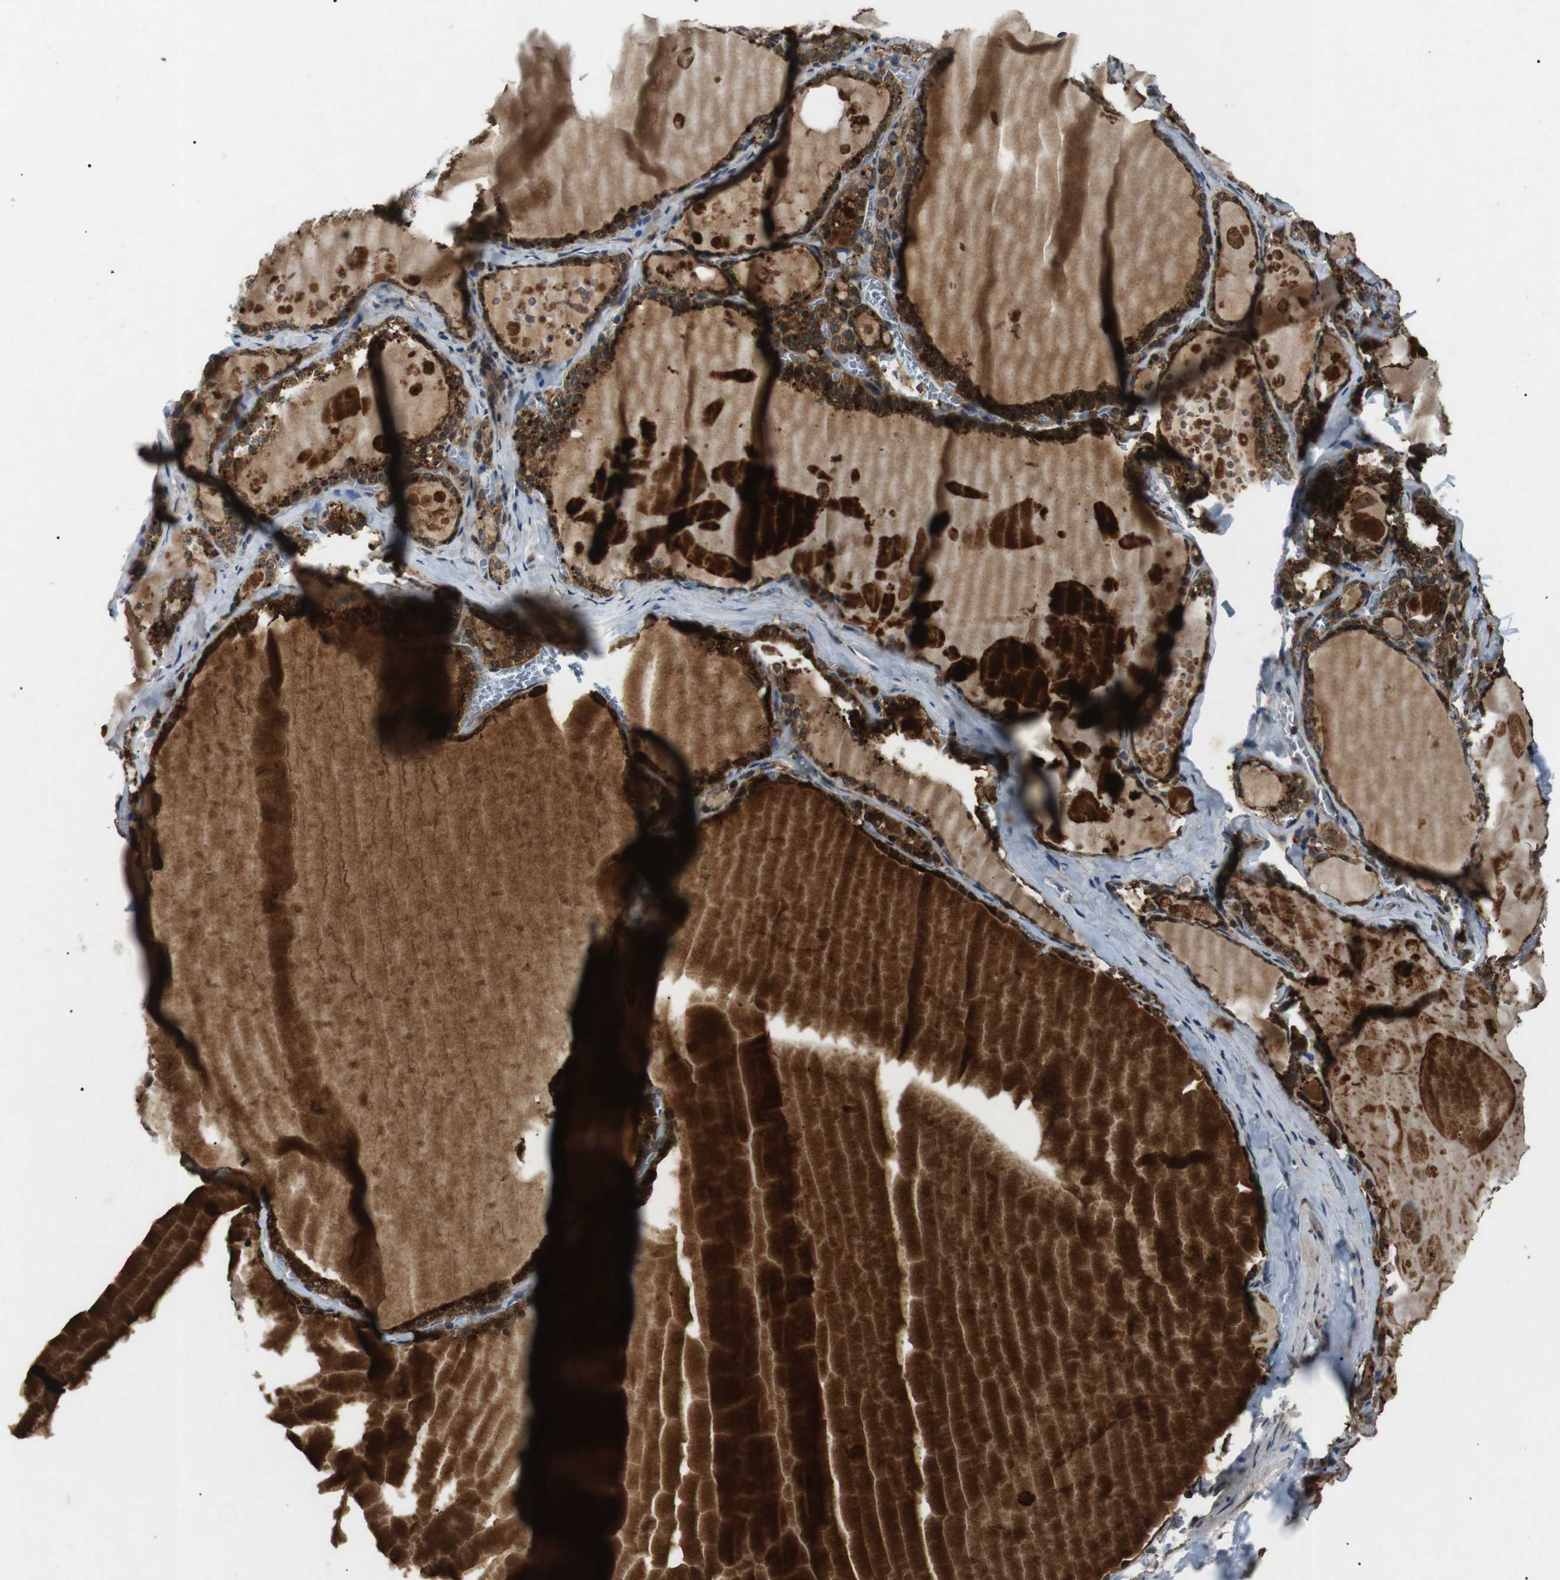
{"staining": {"intensity": "strong", "quantity": ">75%", "location": "cytoplasmic/membranous"}, "tissue": "thyroid gland", "cell_type": "Glandular cells", "image_type": "normal", "snomed": [{"axis": "morphology", "description": "Normal tissue, NOS"}, {"axis": "topography", "description": "Thyroid gland"}], "caption": "Approximately >75% of glandular cells in normal thyroid gland reveal strong cytoplasmic/membranous protein positivity as visualized by brown immunohistochemical staining.", "gene": "TBC1D15", "patient": {"sex": "male", "age": 56}}